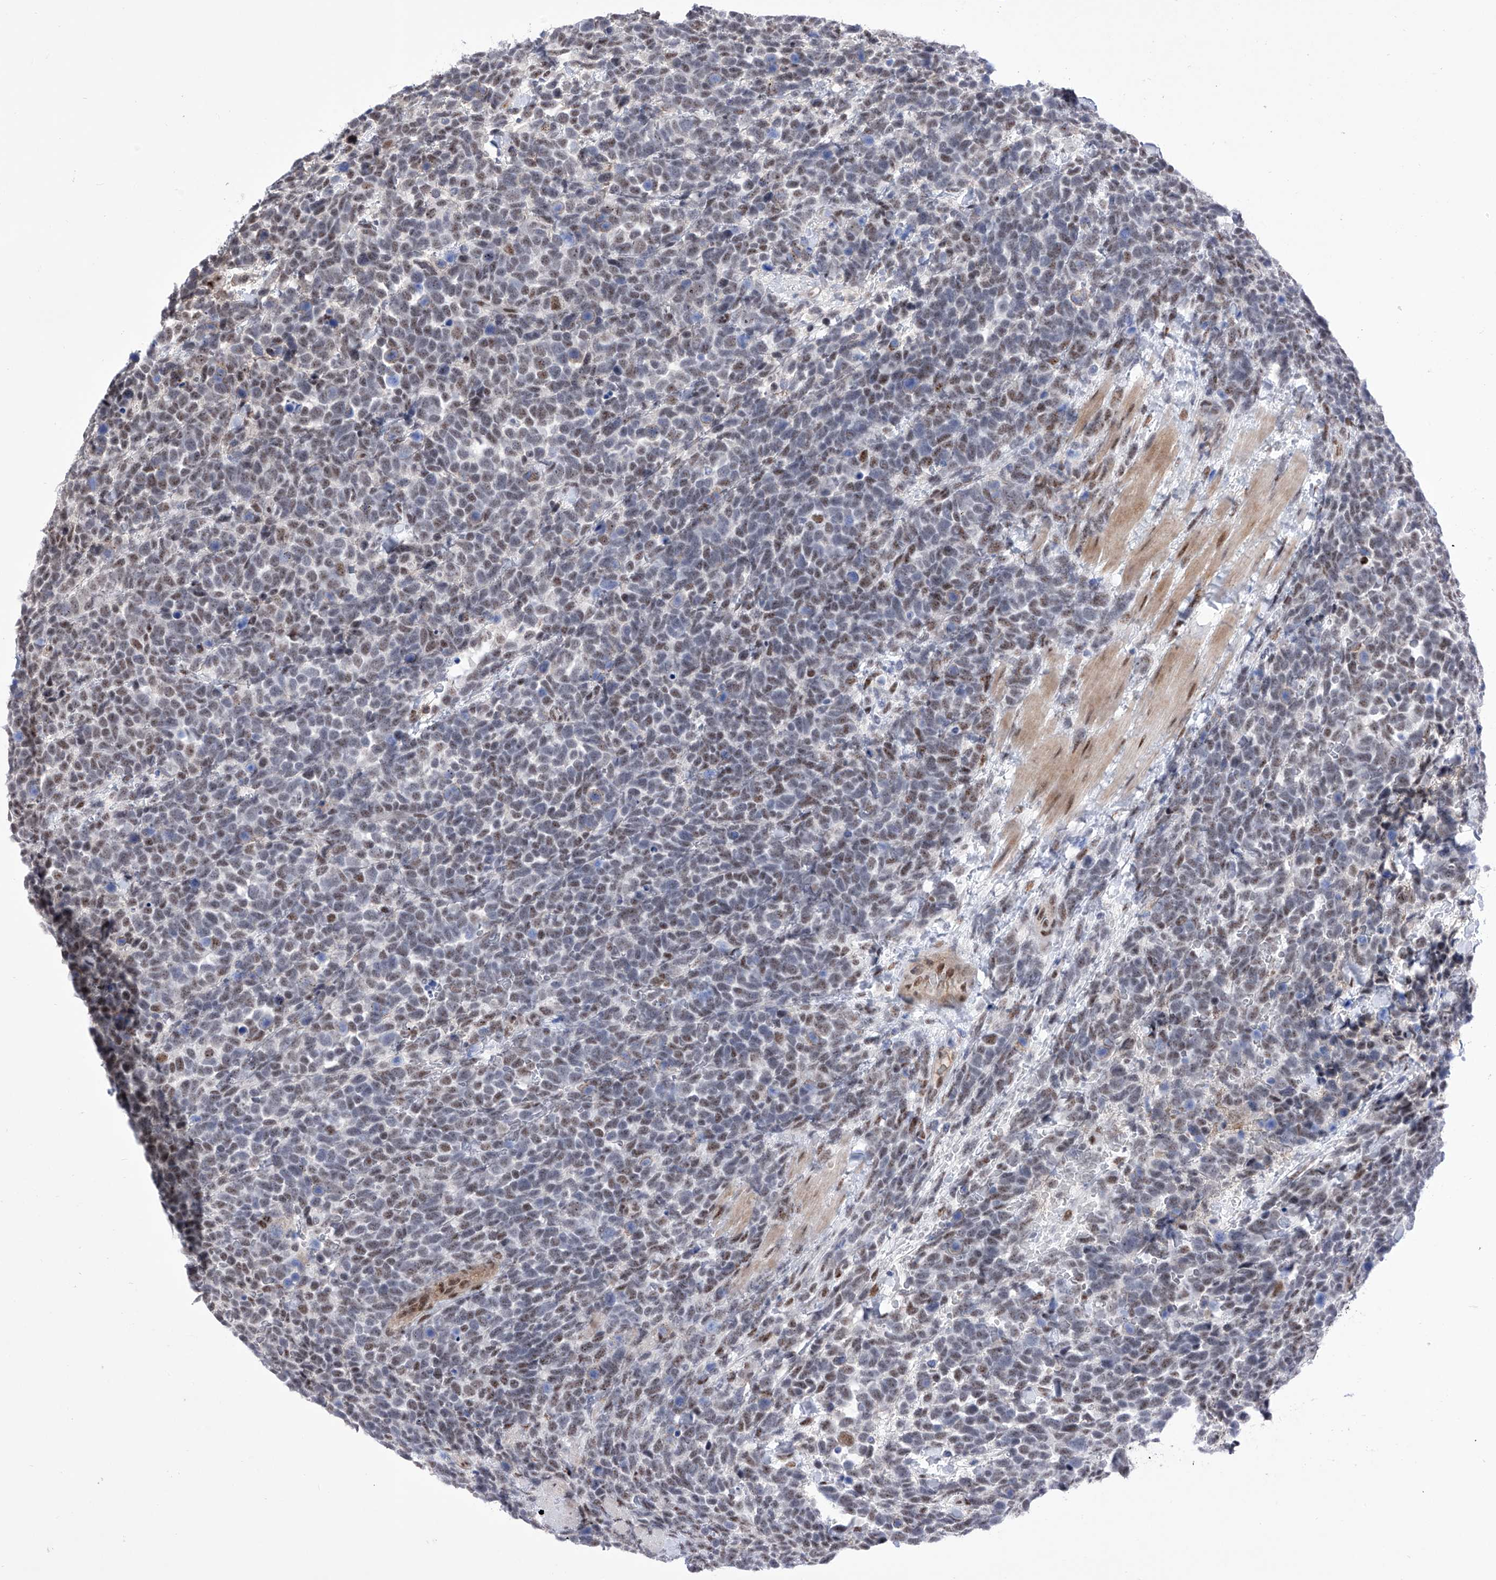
{"staining": {"intensity": "weak", "quantity": "25%-75%", "location": "nuclear"}, "tissue": "urothelial cancer", "cell_type": "Tumor cells", "image_type": "cancer", "snomed": [{"axis": "morphology", "description": "Urothelial carcinoma, High grade"}, {"axis": "topography", "description": "Urinary bladder"}], "caption": "Tumor cells show low levels of weak nuclear staining in about 25%-75% of cells in urothelial cancer.", "gene": "ATN1", "patient": {"sex": "female", "age": 82}}